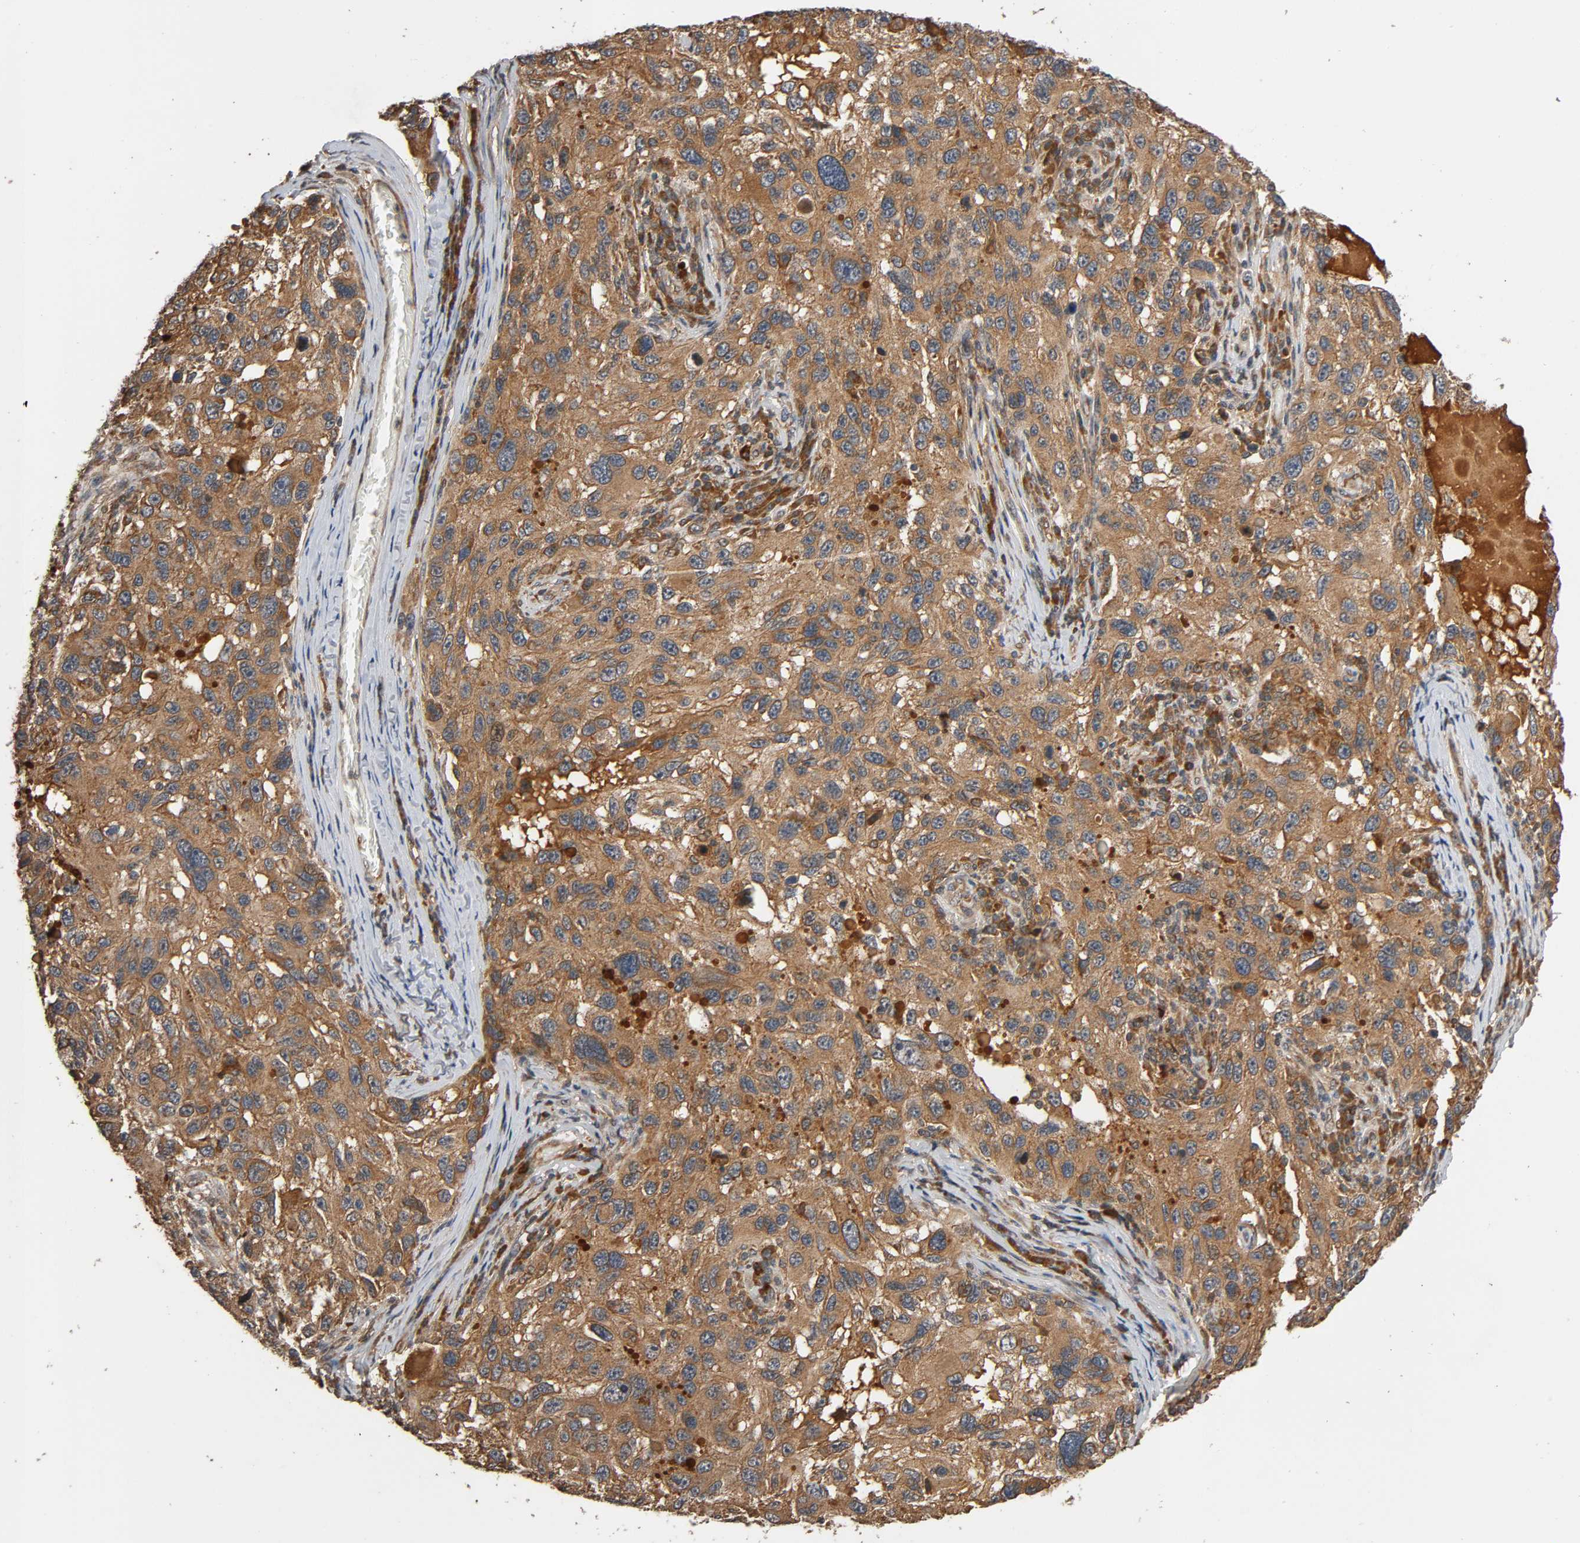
{"staining": {"intensity": "moderate", "quantity": ">75%", "location": "cytoplasmic/membranous"}, "tissue": "melanoma", "cell_type": "Tumor cells", "image_type": "cancer", "snomed": [{"axis": "morphology", "description": "Malignant melanoma, NOS"}, {"axis": "topography", "description": "Skin"}], "caption": "This micrograph shows immunohistochemistry (IHC) staining of malignant melanoma, with medium moderate cytoplasmic/membranous positivity in about >75% of tumor cells.", "gene": "MAP3K8", "patient": {"sex": "male", "age": 53}}